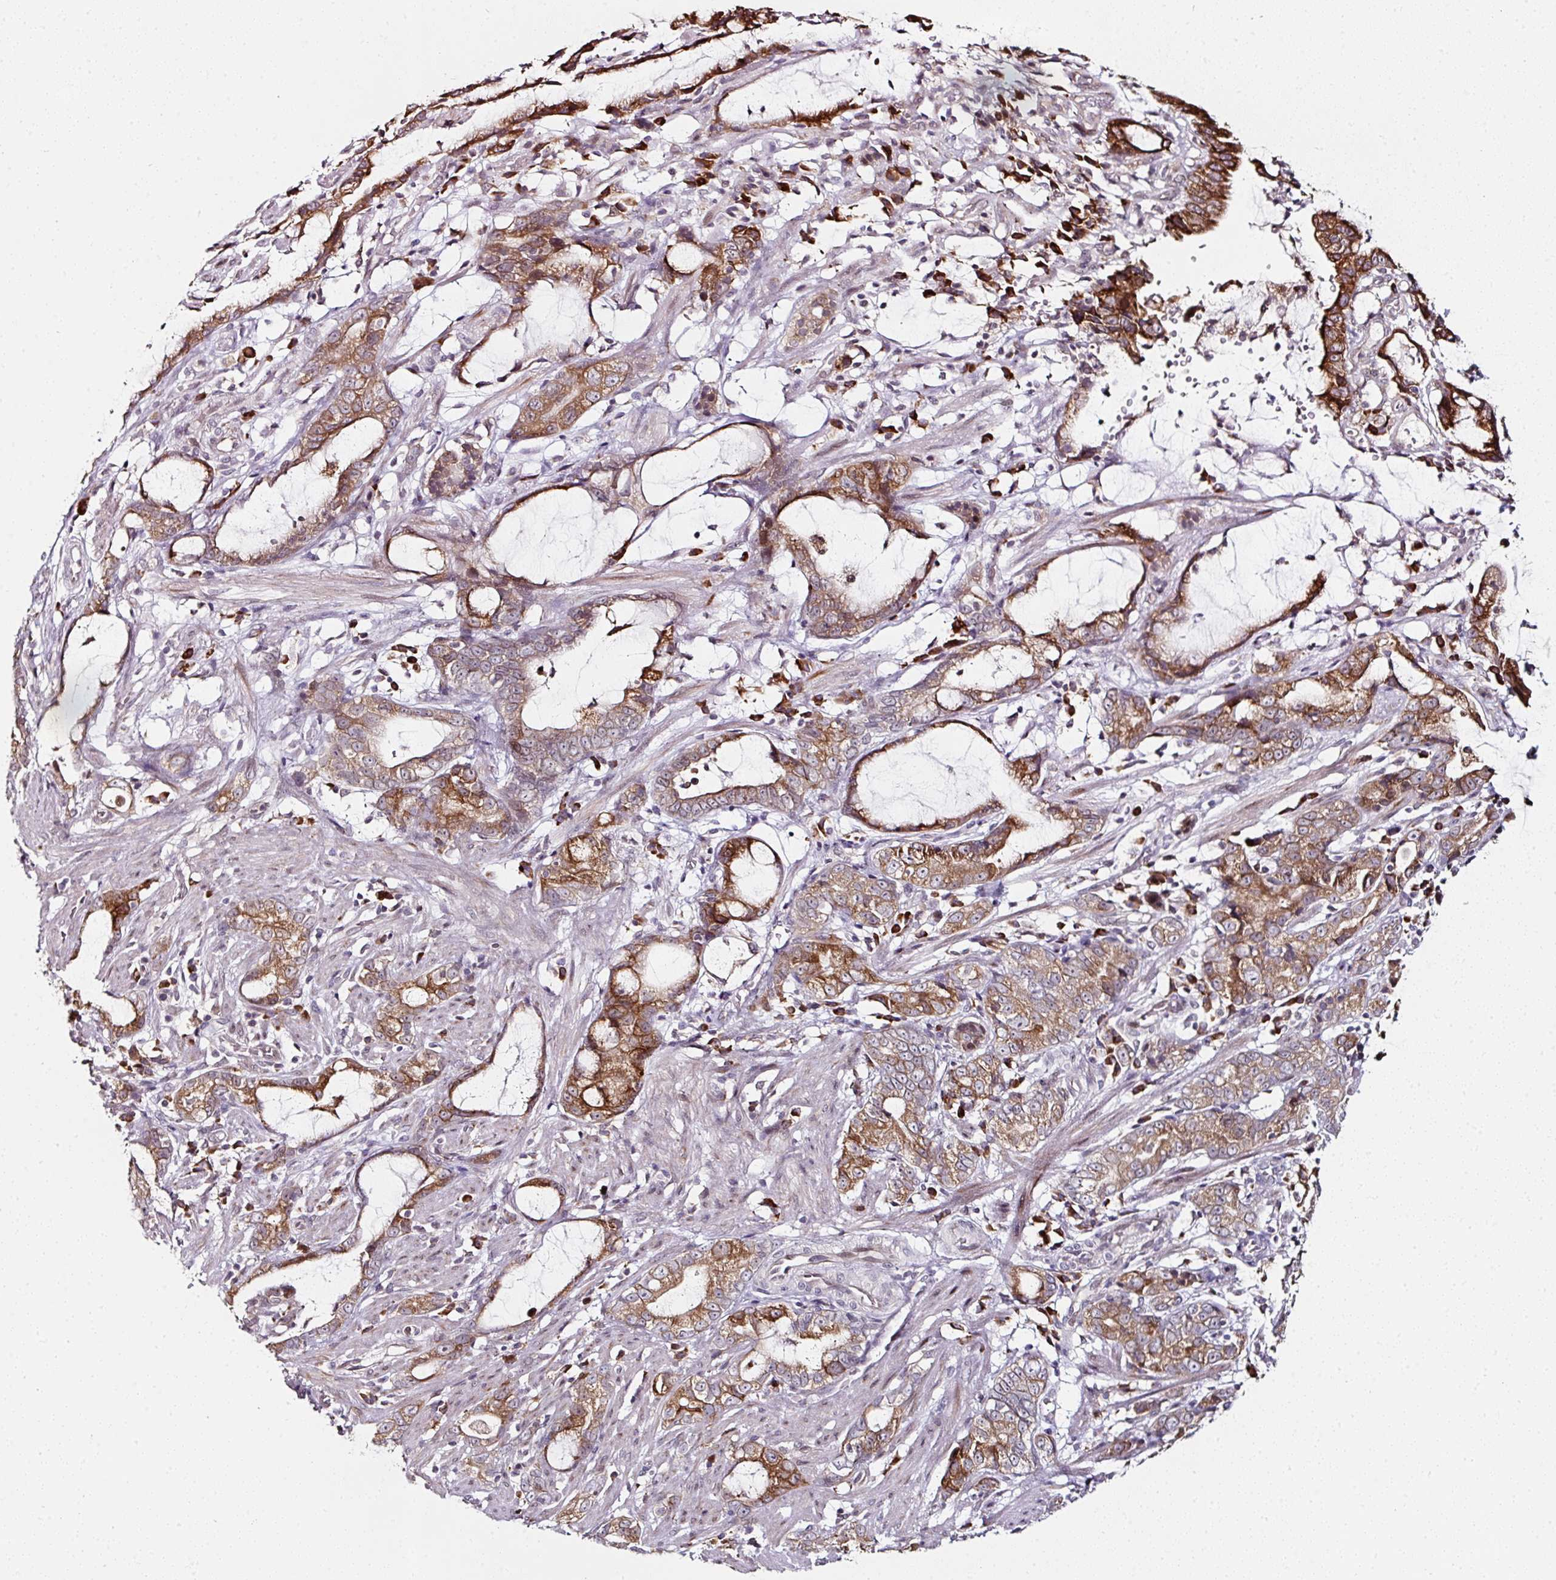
{"staining": {"intensity": "moderate", "quantity": ">75%", "location": "cytoplasmic/membranous"}, "tissue": "stomach cancer", "cell_type": "Tumor cells", "image_type": "cancer", "snomed": [{"axis": "morphology", "description": "Adenocarcinoma, NOS"}, {"axis": "topography", "description": "Stomach"}], "caption": "A brown stain highlights moderate cytoplasmic/membranous staining of a protein in human stomach cancer tumor cells.", "gene": "APOLD1", "patient": {"sex": "male", "age": 55}}